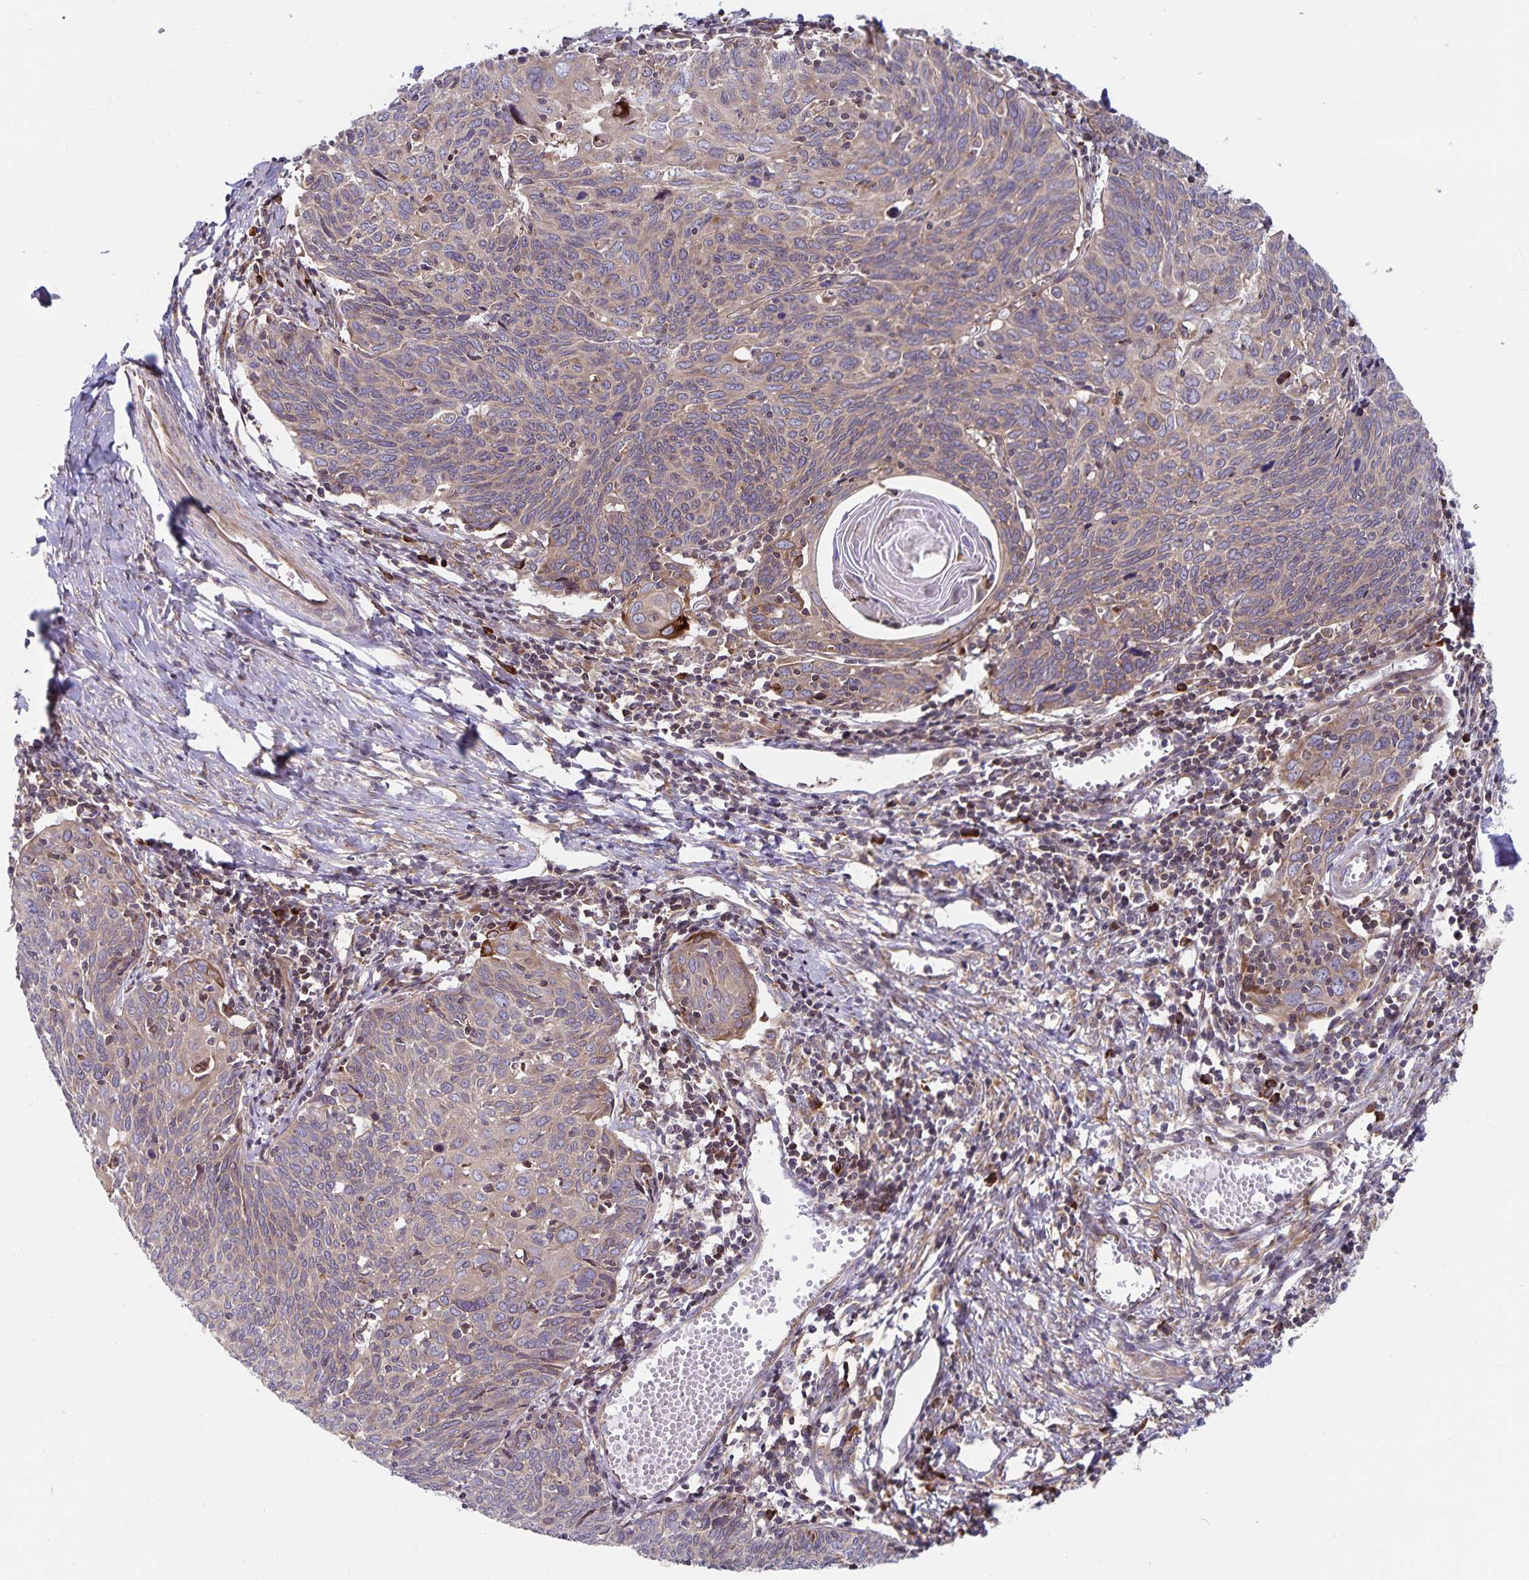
{"staining": {"intensity": "weak", "quantity": "<25%", "location": "cytoplasmic/membranous"}, "tissue": "cervical cancer", "cell_type": "Tumor cells", "image_type": "cancer", "snomed": [{"axis": "morphology", "description": "Squamous cell carcinoma, NOS"}, {"axis": "topography", "description": "Cervix"}], "caption": "This is an immunohistochemistry histopathology image of squamous cell carcinoma (cervical). There is no staining in tumor cells.", "gene": "SEC62", "patient": {"sex": "female", "age": 39}}